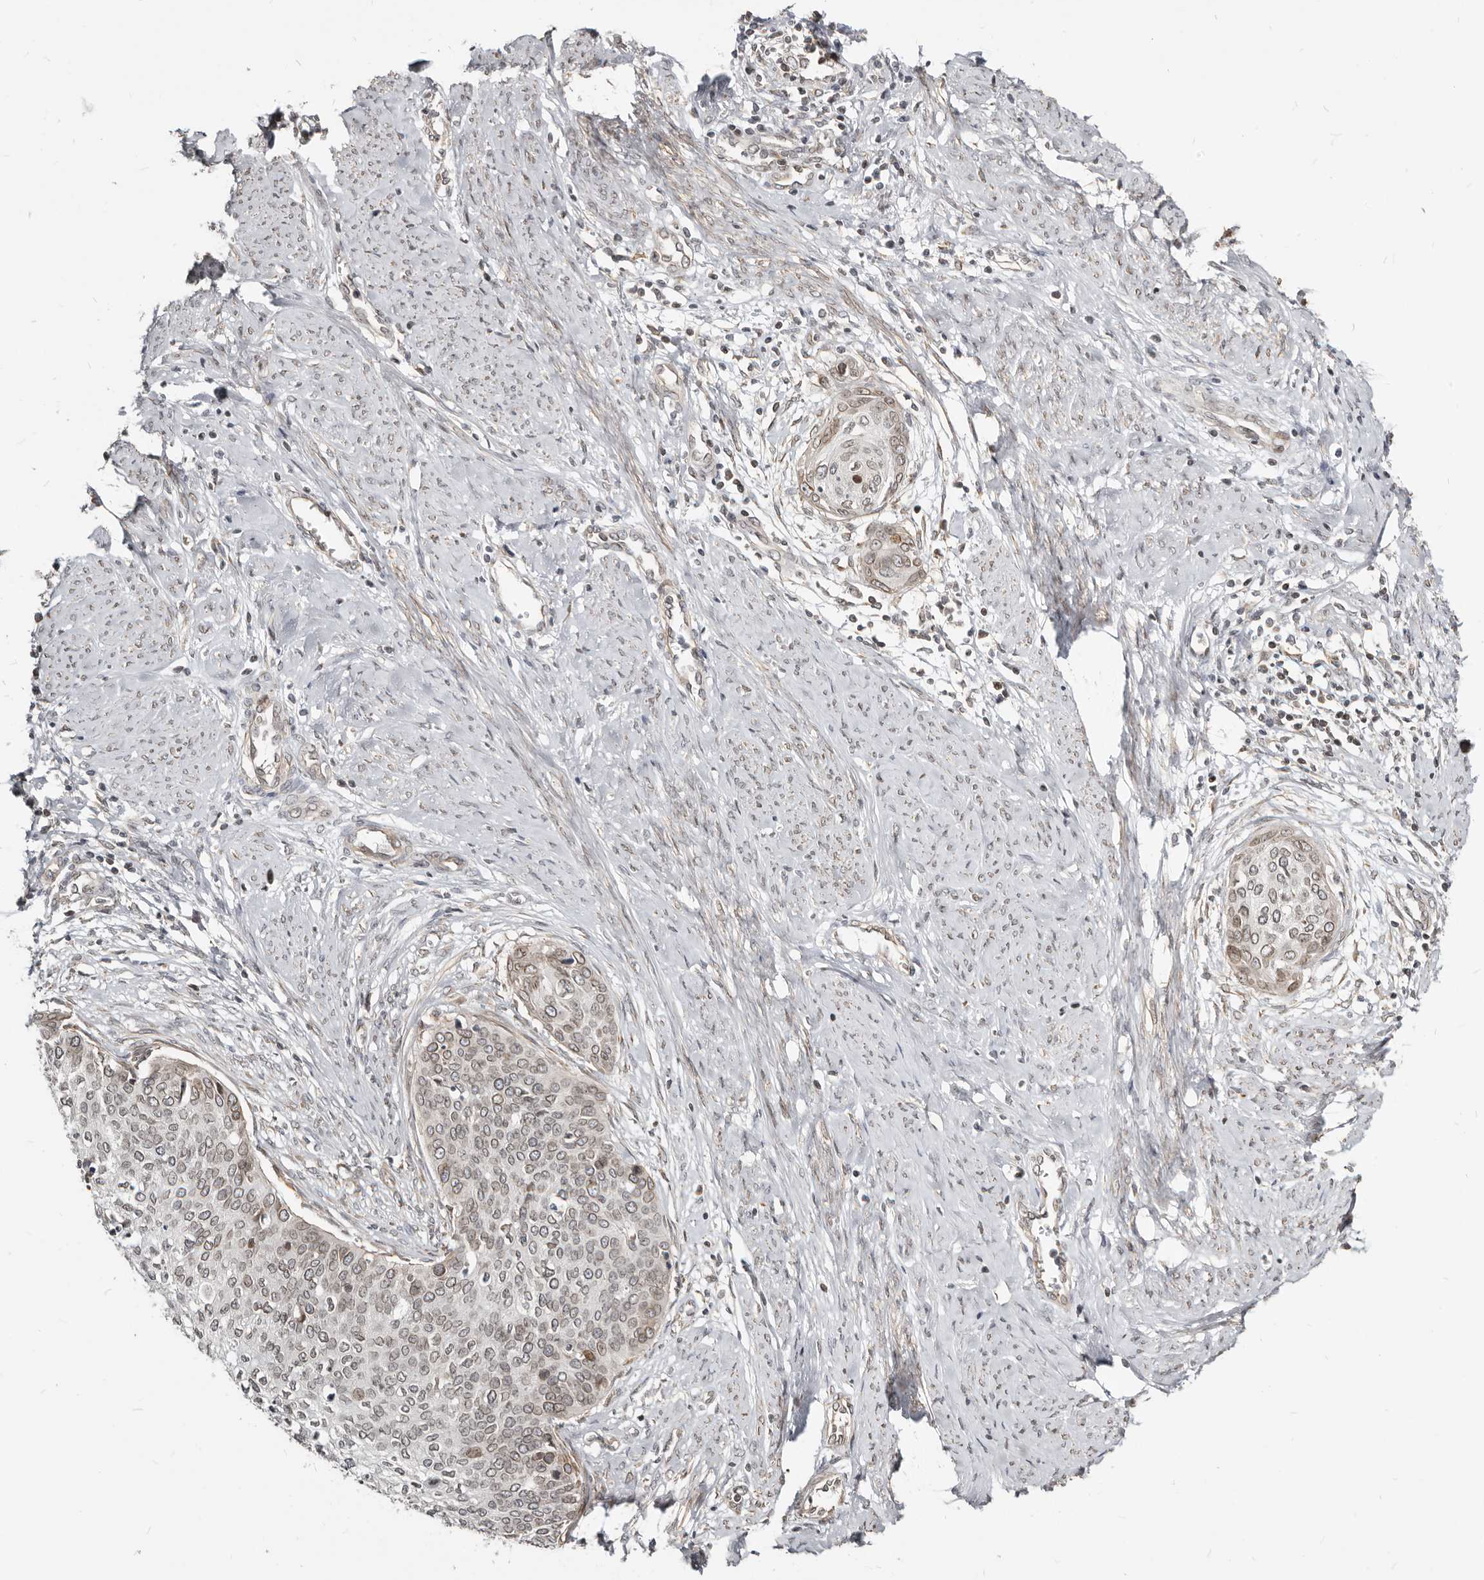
{"staining": {"intensity": "weak", "quantity": "25%-75%", "location": "cytoplasmic/membranous,nuclear"}, "tissue": "cervical cancer", "cell_type": "Tumor cells", "image_type": "cancer", "snomed": [{"axis": "morphology", "description": "Squamous cell carcinoma, NOS"}, {"axis": "topography", "description": "Cervix"}], "caption": "Weak cytoplasmic/membranous and nuclear staining for a protein is seen in approximately 25%-75% of tumor cells of cervical cancer (squamous cell carcinoma) using IHC.", "gene": "NUP153", "patient": {"sex": "female", "age": 37}}